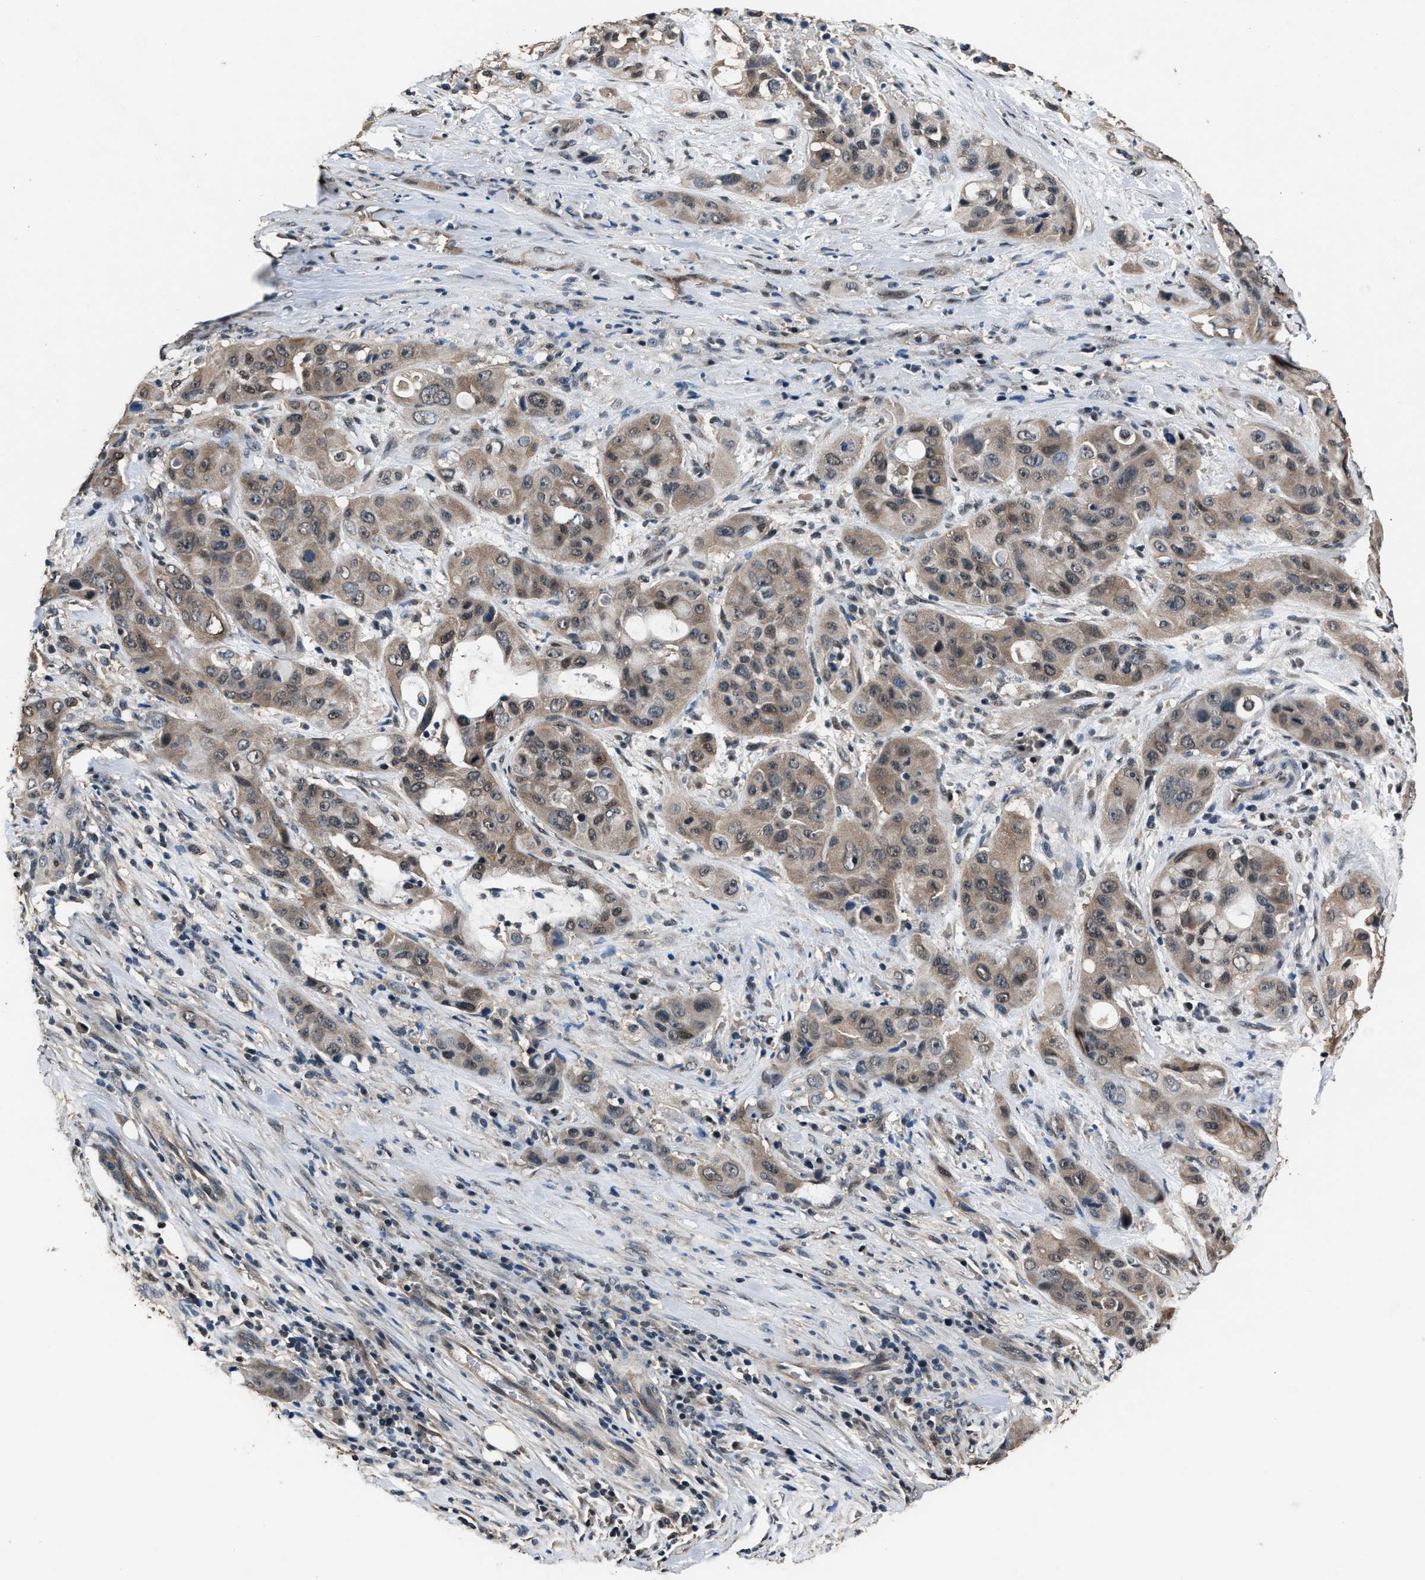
{"staining": {"intensity": "moderate", "quantity": ">75%", "location": "cytoplasmic/membranous,nuclear"}, "tissue": "pancreatic cancer", "cell_type": "Tumor cells", "image_type": "cancer", "snomed": [{"axis": "morphology", "description": "Adenocarcinoma, NOS"}, {"axis": "topography", "description": "Pancreas"}], "caption": "Immunohistochemical staining of pancreatic cancer reveals medium levels of moderate cytoplasmic/membranous and nuclear expression in approximately >75% of tumor cells. (DAB (3,3'-diaminobenzidine) IHC, brown staining for protein, blue staining for nuclei).", "gene": "DFFA", "patient": {"sex": "male", "age": 53}}